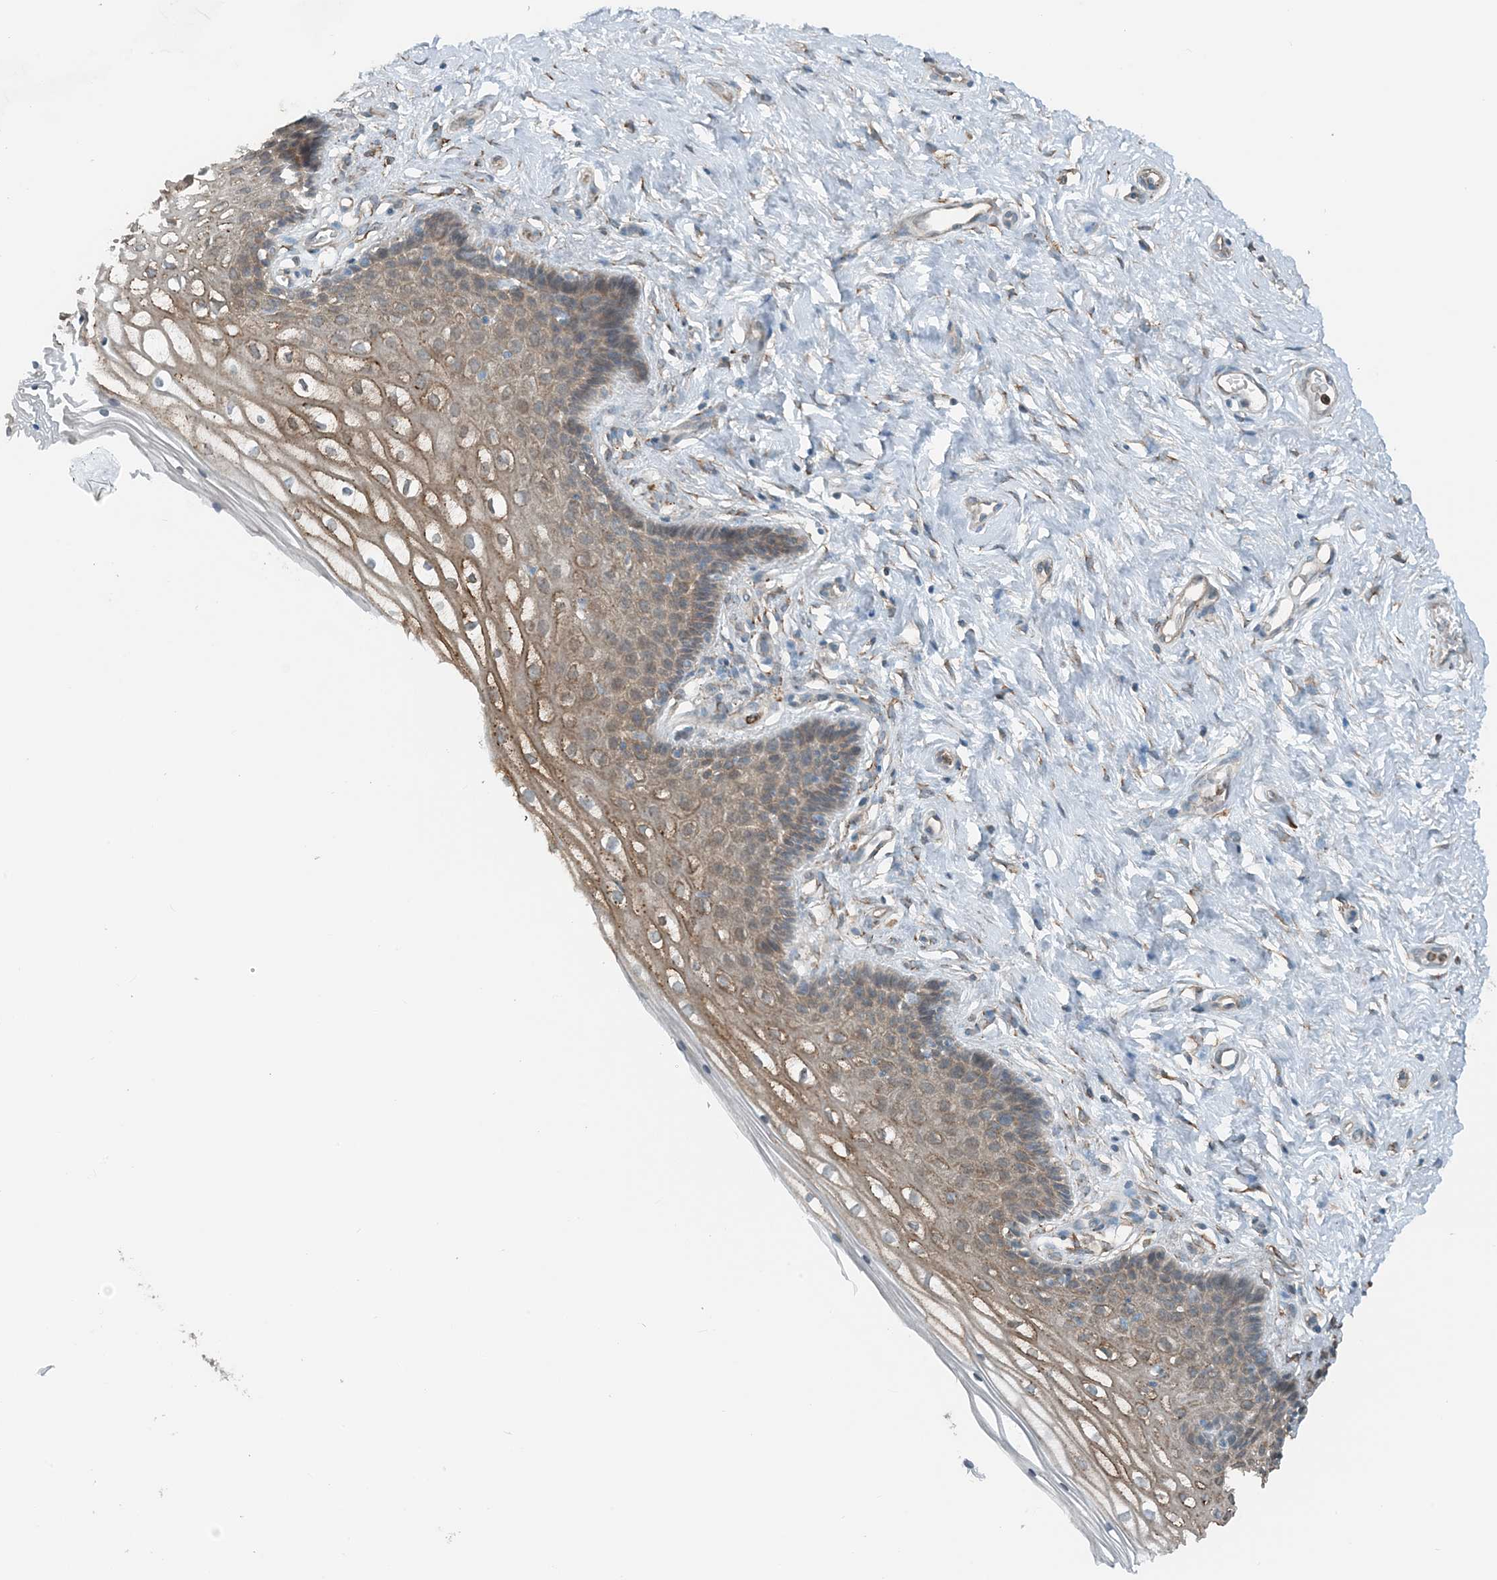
{"staining": {"intensity": "moderate", "quantity": ">75%", "location": "cytoplasmic/membranous"}, "tissue": "cervix", "cell_type": "Glandular cells", "image_type": "normal", "snomed": [{"axis": "morphology", "description": "Normal tissue, NOS"}, {"axis": "topography", "description": "Cervix"}], "caption": "Moderate cytoplasmic/membranous expression is present in approximately >75% of glandular cells in unremarkable cervix.", "gene": "CERKL", "patient": {"sex": "female", "age": 33}}